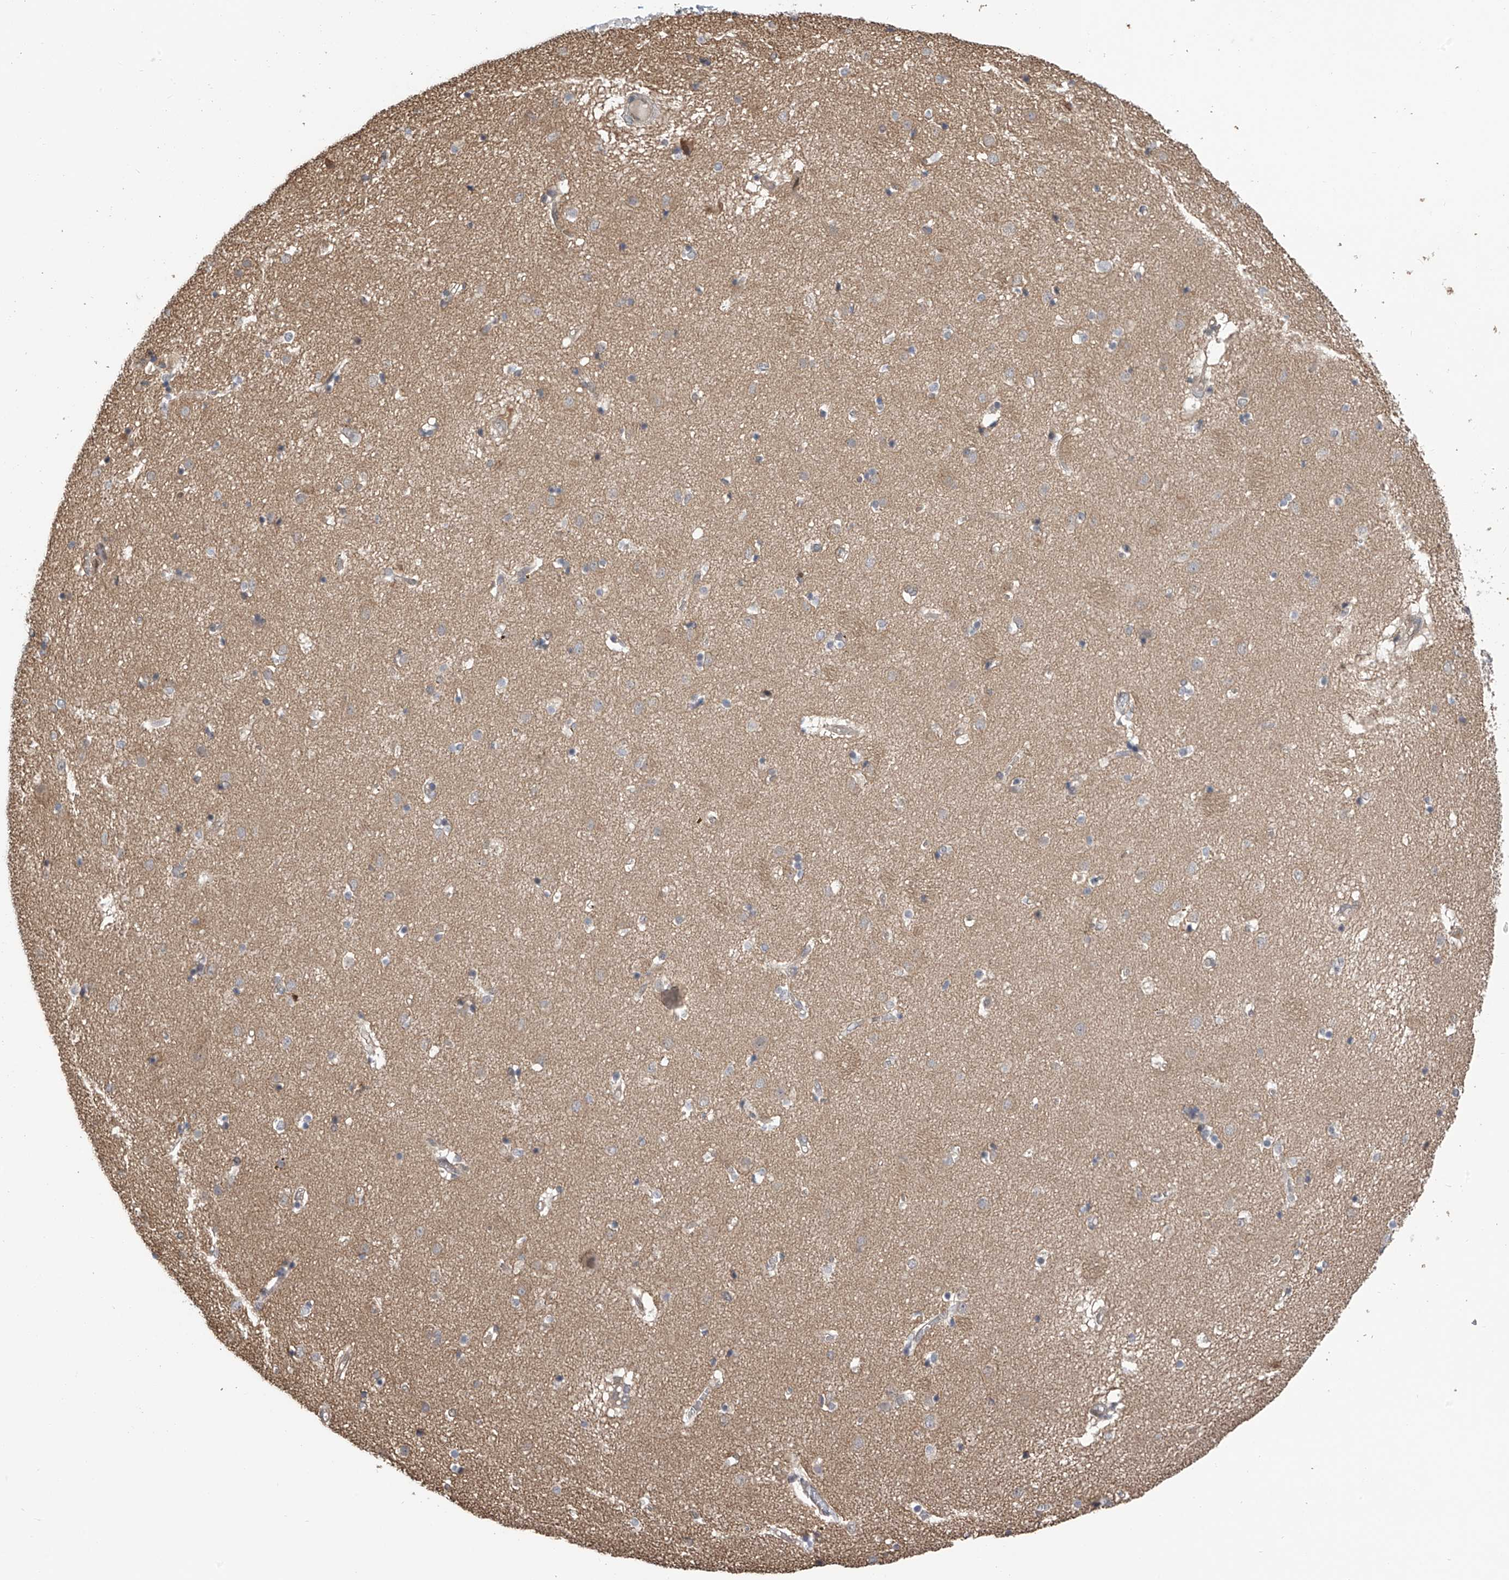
{"staining": {"intensity": "negative", "quantity": "none", "location": "none"}, "tissue": "caudate", "cell_type": "Glial cells", "image_type": "normal", "snomed": [{"axis": "morphology", "description": "Normal tissue, NOS"}, {"axis": "topography", "description": "Lateral ventricle wall"}], "caption": "DAB immunohistochemical staining of normal human caudate shows no significant staining in glial cells.", "gene": "DNAJC9", "patient": {"sex": "male", "age": 70}}